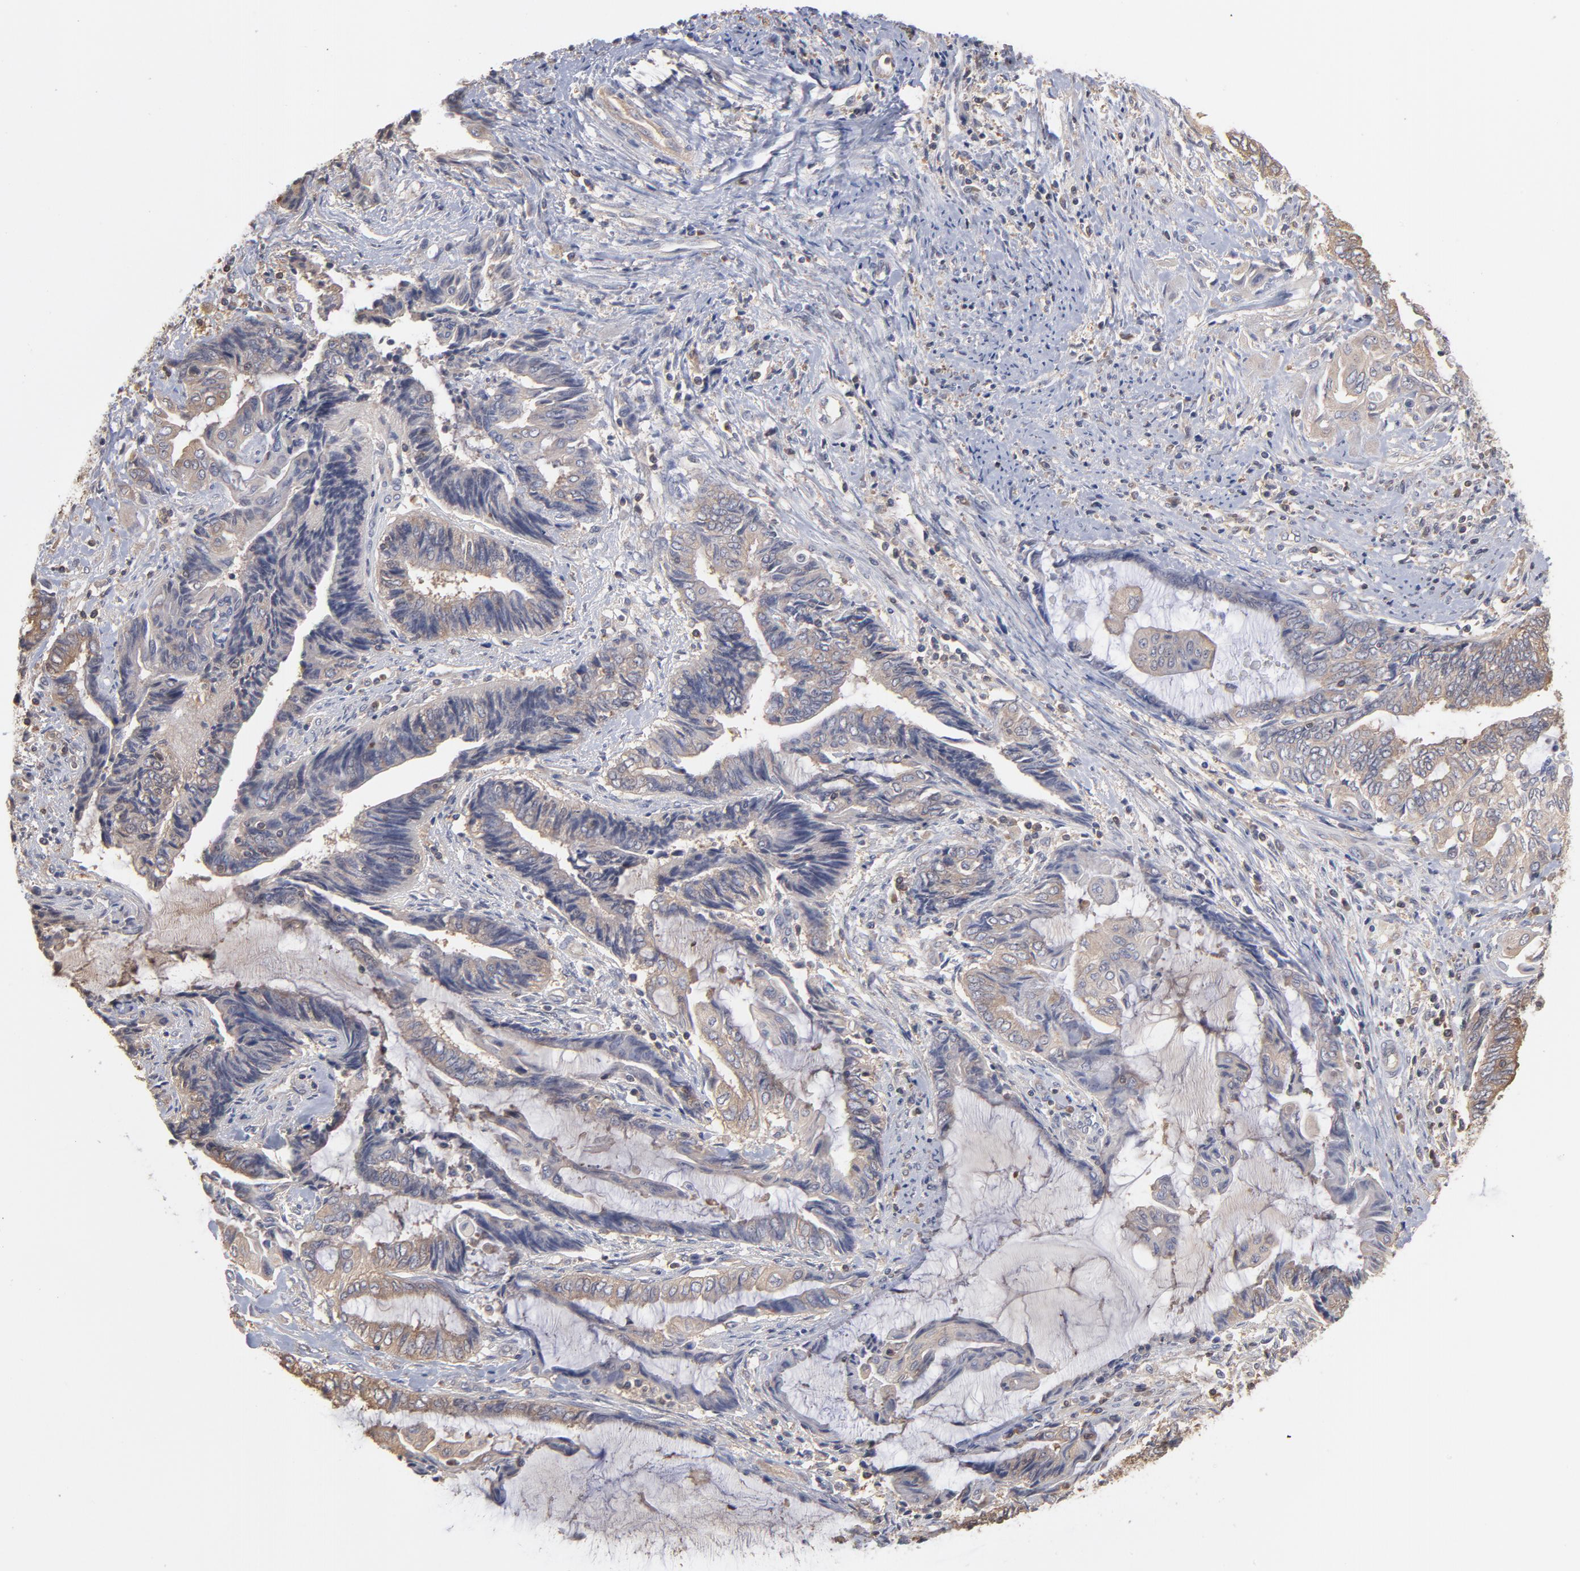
{"staining": {"intensity": "moderate", "quantity": "25%-75%", "location": "cytoplasmic/membranous"}, "tissue": "endometrial cancer", "cell_type": "Tumor cells", "image_type": "cancer", "snomed": [{"axis": "morphology", "description": "Adenocarcinoma, NOS"}, {"axis": "topography", "description": "Uterus"}, {"axis": "topography", "description": "Endometrium"}], "caption": "Tumor cells reveal moderate cytoplasmic/membranous expression in about 25%-75% of cells in adenocarcinoma (endometrial).", "gene": "MAP2K2", "patient": {"sex": "female", "age": 70}}